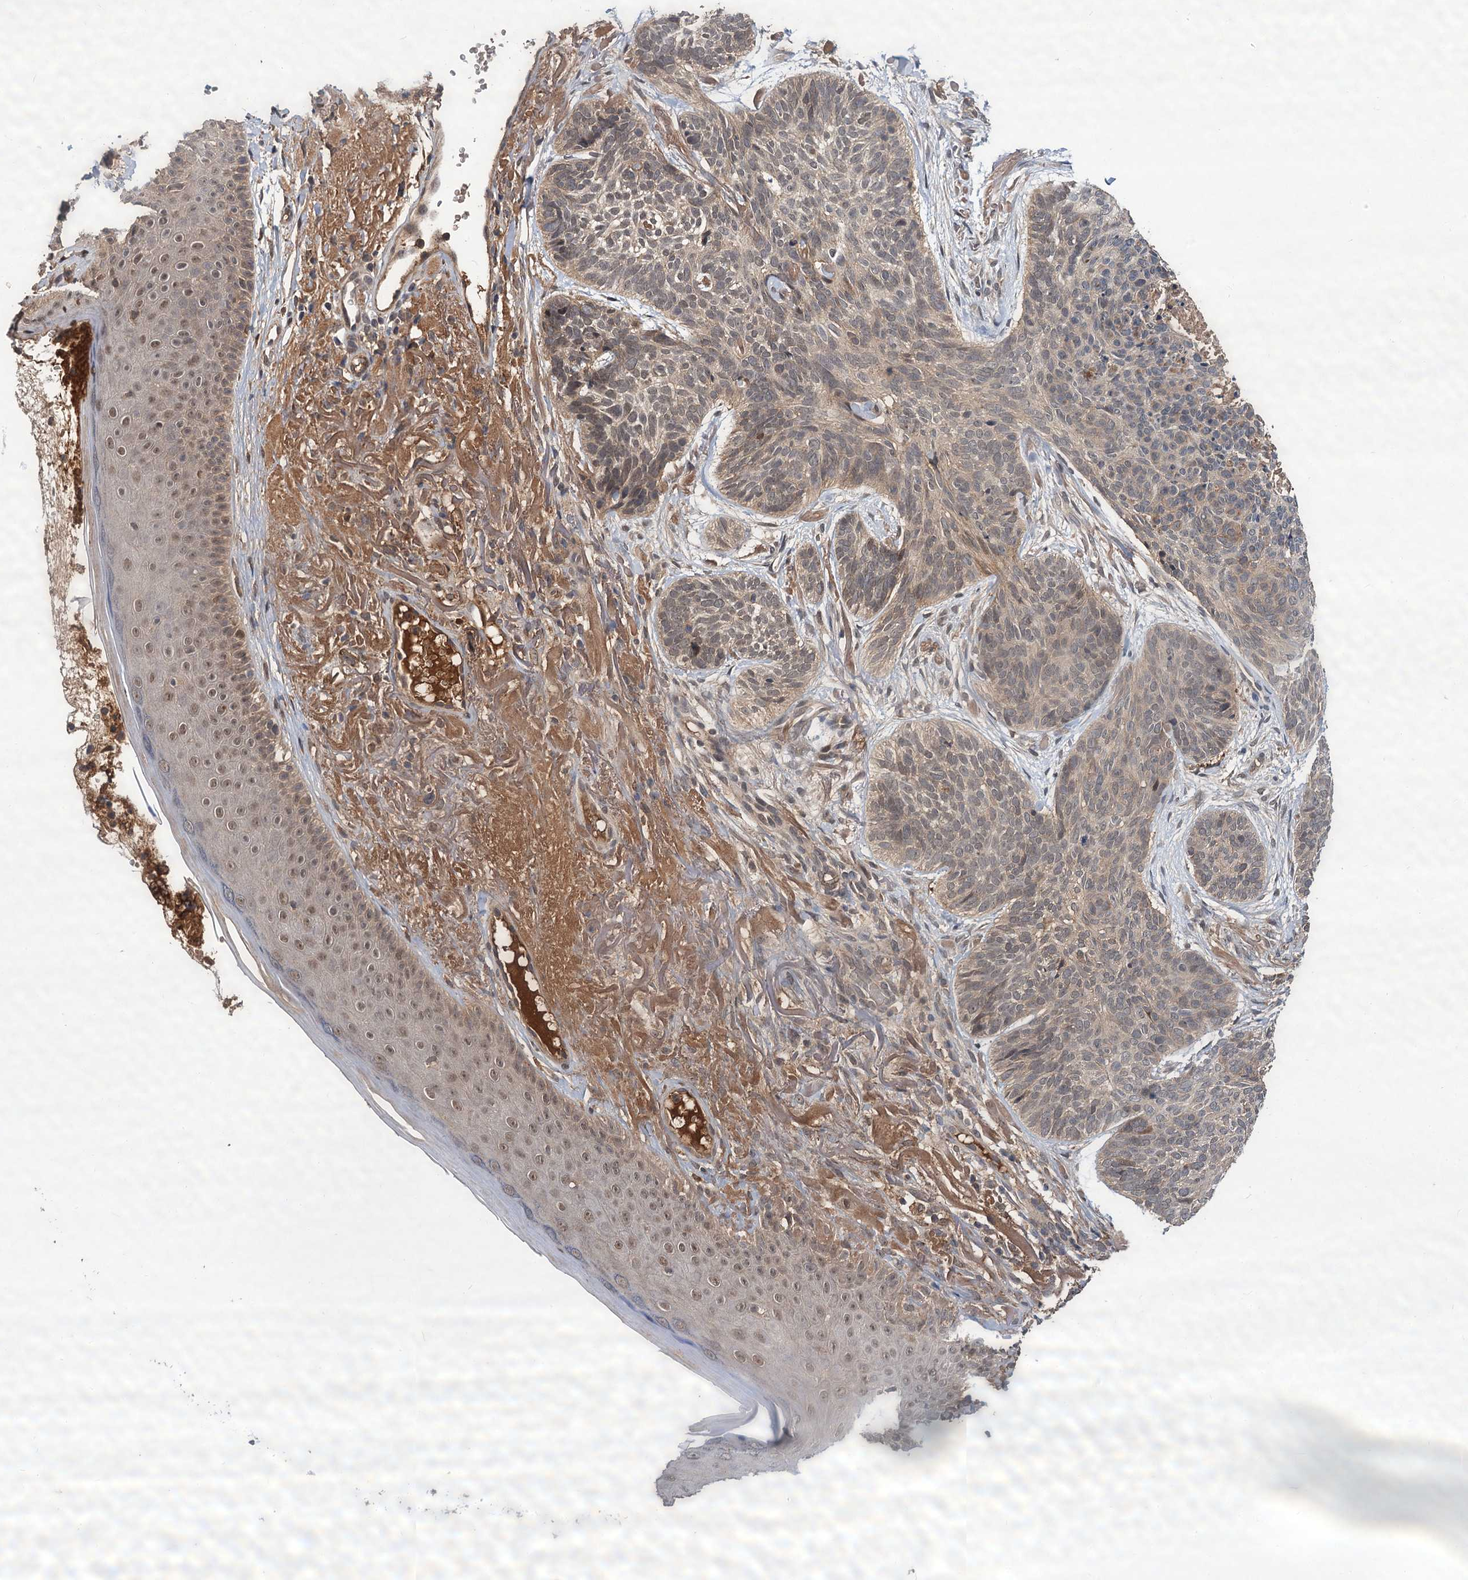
{"staining": {"intensity": "weak", "quantity": "<25%", "location": "cytoplasmic/membranous,nuclear"}, "tissue": "skin cancer", "cell_type": "Tumor cells", "image_type": "cancer", "snomed": [{"axis": "morphology", "description": "Normal tissue, NOS"}, {"axis": "morphology", "description": "Basal cell carcinoma"}, {"axis": "topography", "description": "Skin"}], "caption": "An immunohistochemistry (IHC) histopathology image of skin basal cell carcinoma is shown. There is no staining in tumor cells of skin basal cell carcinoma.", "gene": "MBD6", "patient": {"sex": "male", "age": 66}}